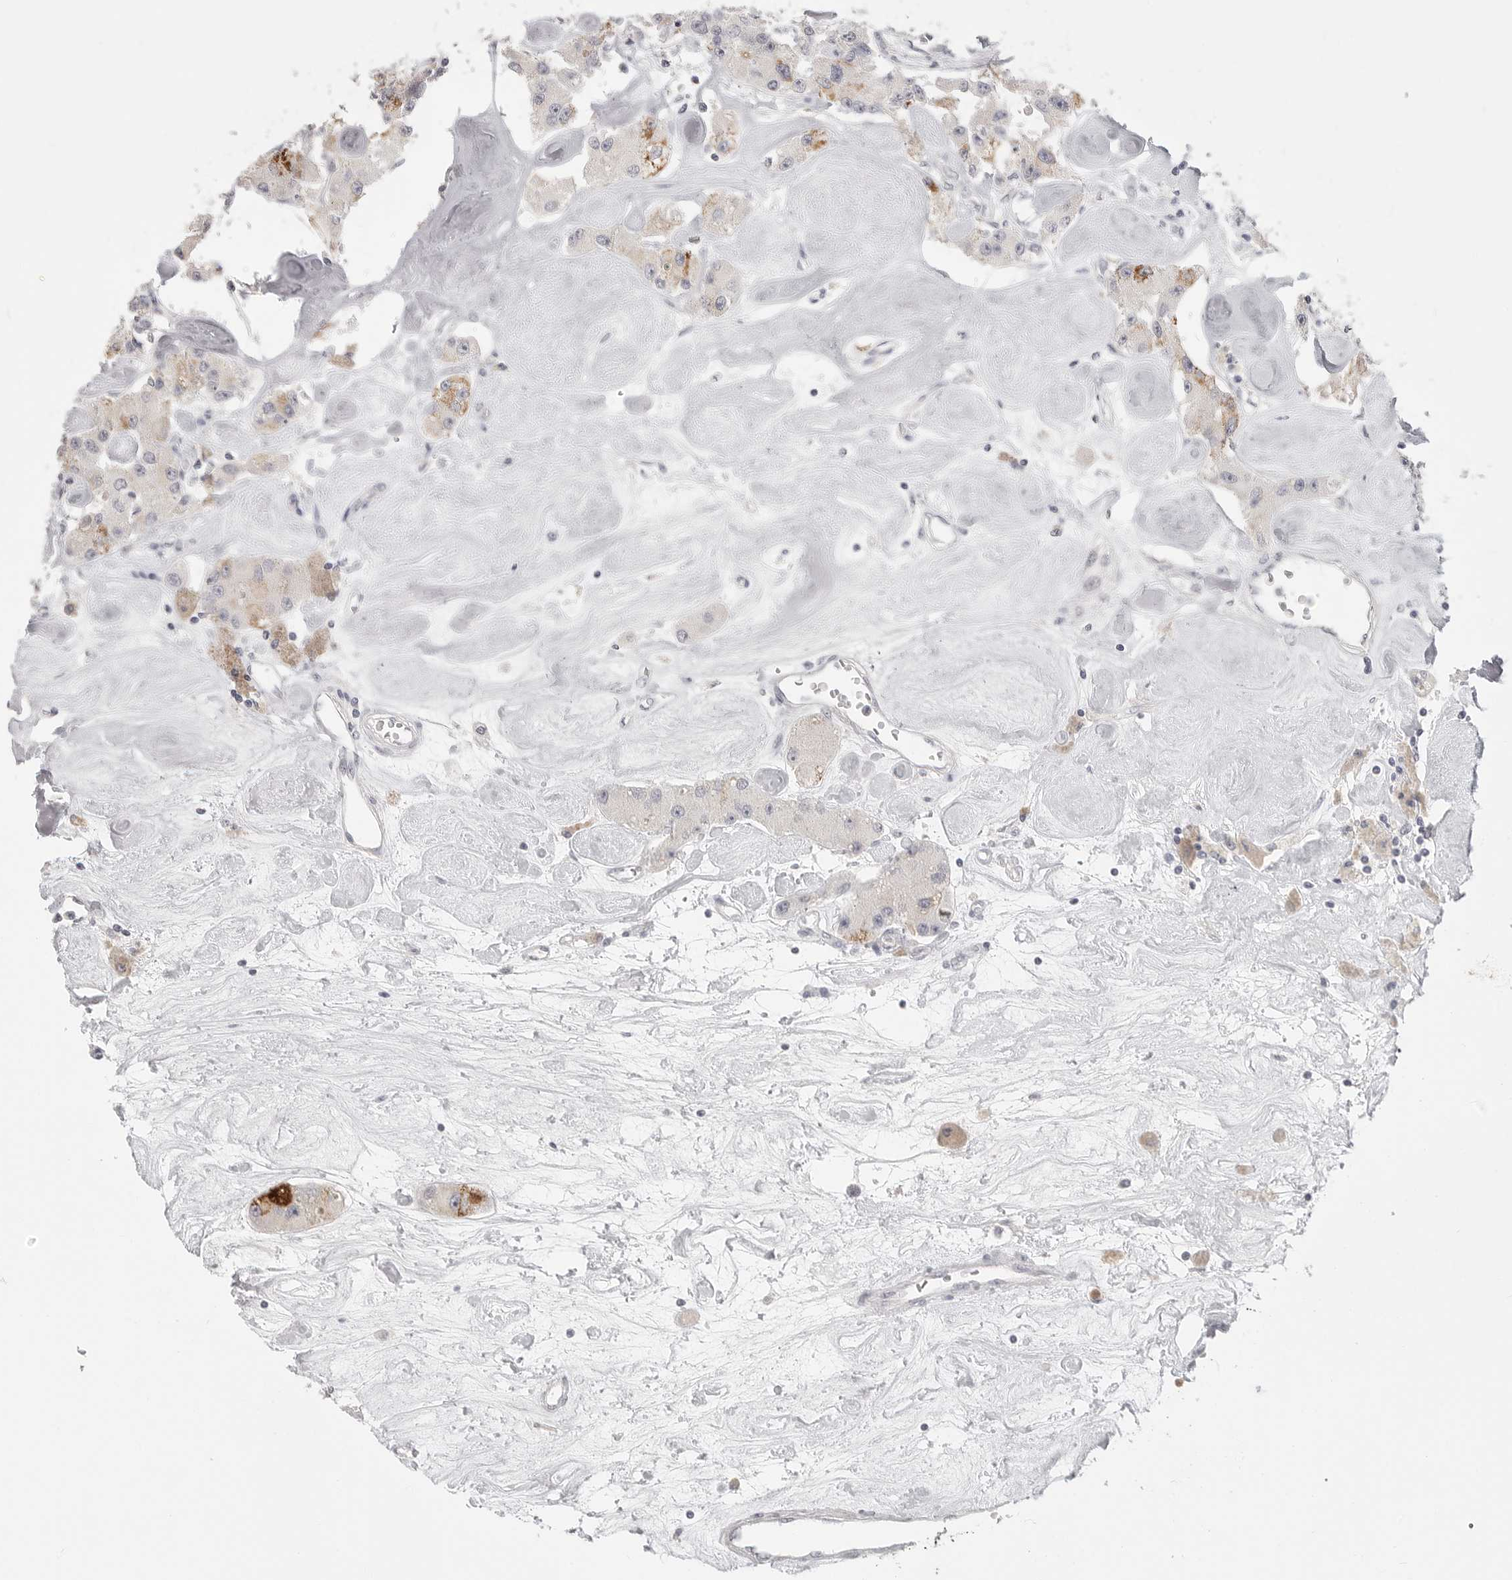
{"staining": {"intensity": "weak", "quantity": "<25%", "location": "cytoplasmic/membranous"}, "tissue": "carcinoid", "cell_type": "Tumor cells", "image_type": "cancer", "snomed": [{"axis": "morphology", "description": "Carcinoid, malignant, NOS"}, {"axis": "topography", "description": "Pancreas"}], "caption": "There is no significant expression in tumor cells of malignant carcinoid. (DAB immunohistochemistry visualized using brightfield microscopy, high magnification).", "gene": "HMGCS2", "patient": {"sex": "male", "age": 41}}